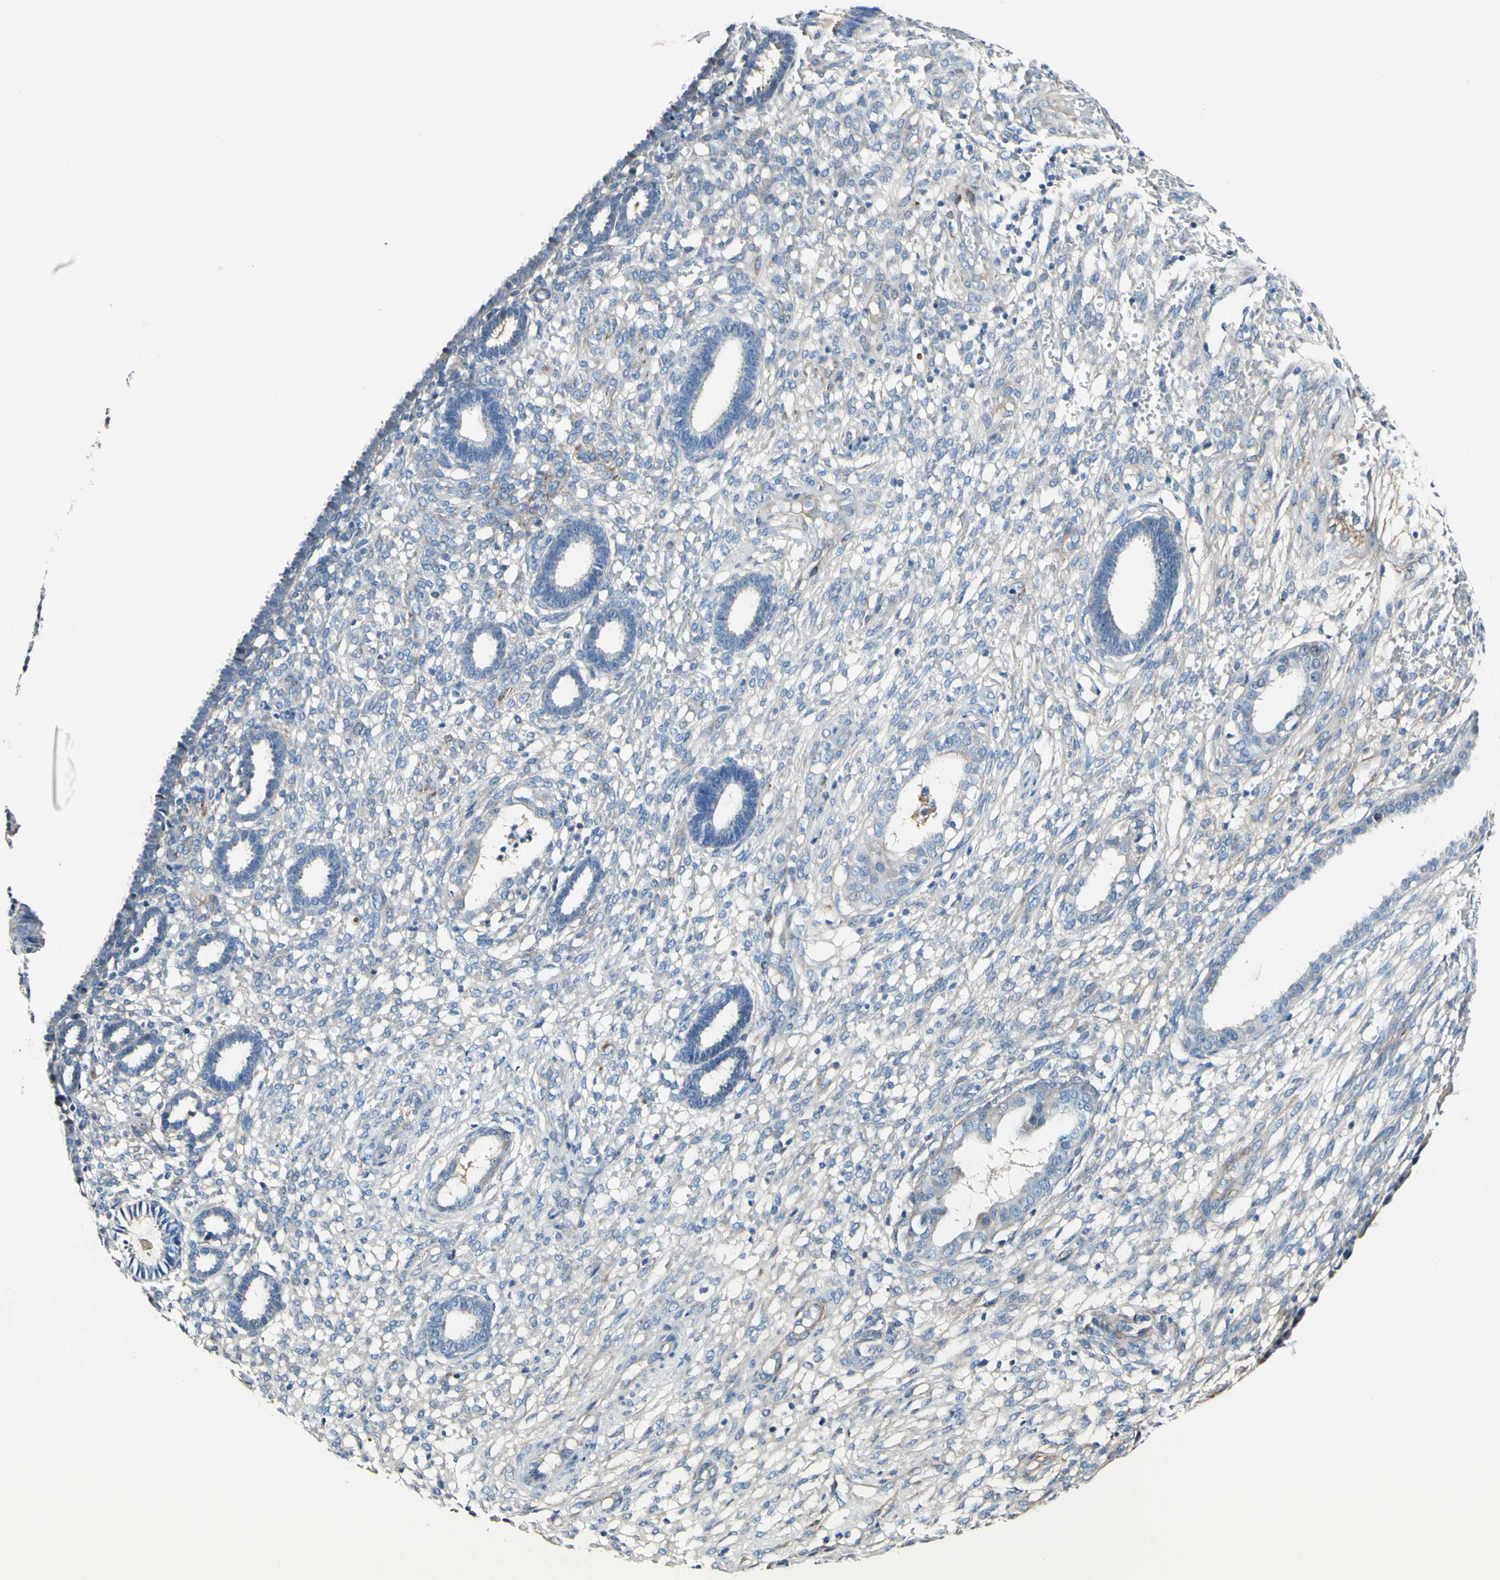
{"staining": {"intensity": "weak", "quantity": "<25%", "location": "cytoplasmic/membranous"}, "tissue": "endometrium", "cell_type": "Cells in endometrial stroma", "image_type": "normal", "snomed": [{"axis": "morphology", "description": "Normal tissue, NOS"}, {"axis": "topography", "description": "Endometrium"}], "caption": "Protein analysis of normal endometrium displays no significant expression in cells in endometrial stroma. (DAB IHC, high magnification).", "gene": "COL6A3", "patient": {"sex": "female", "age": 61}}